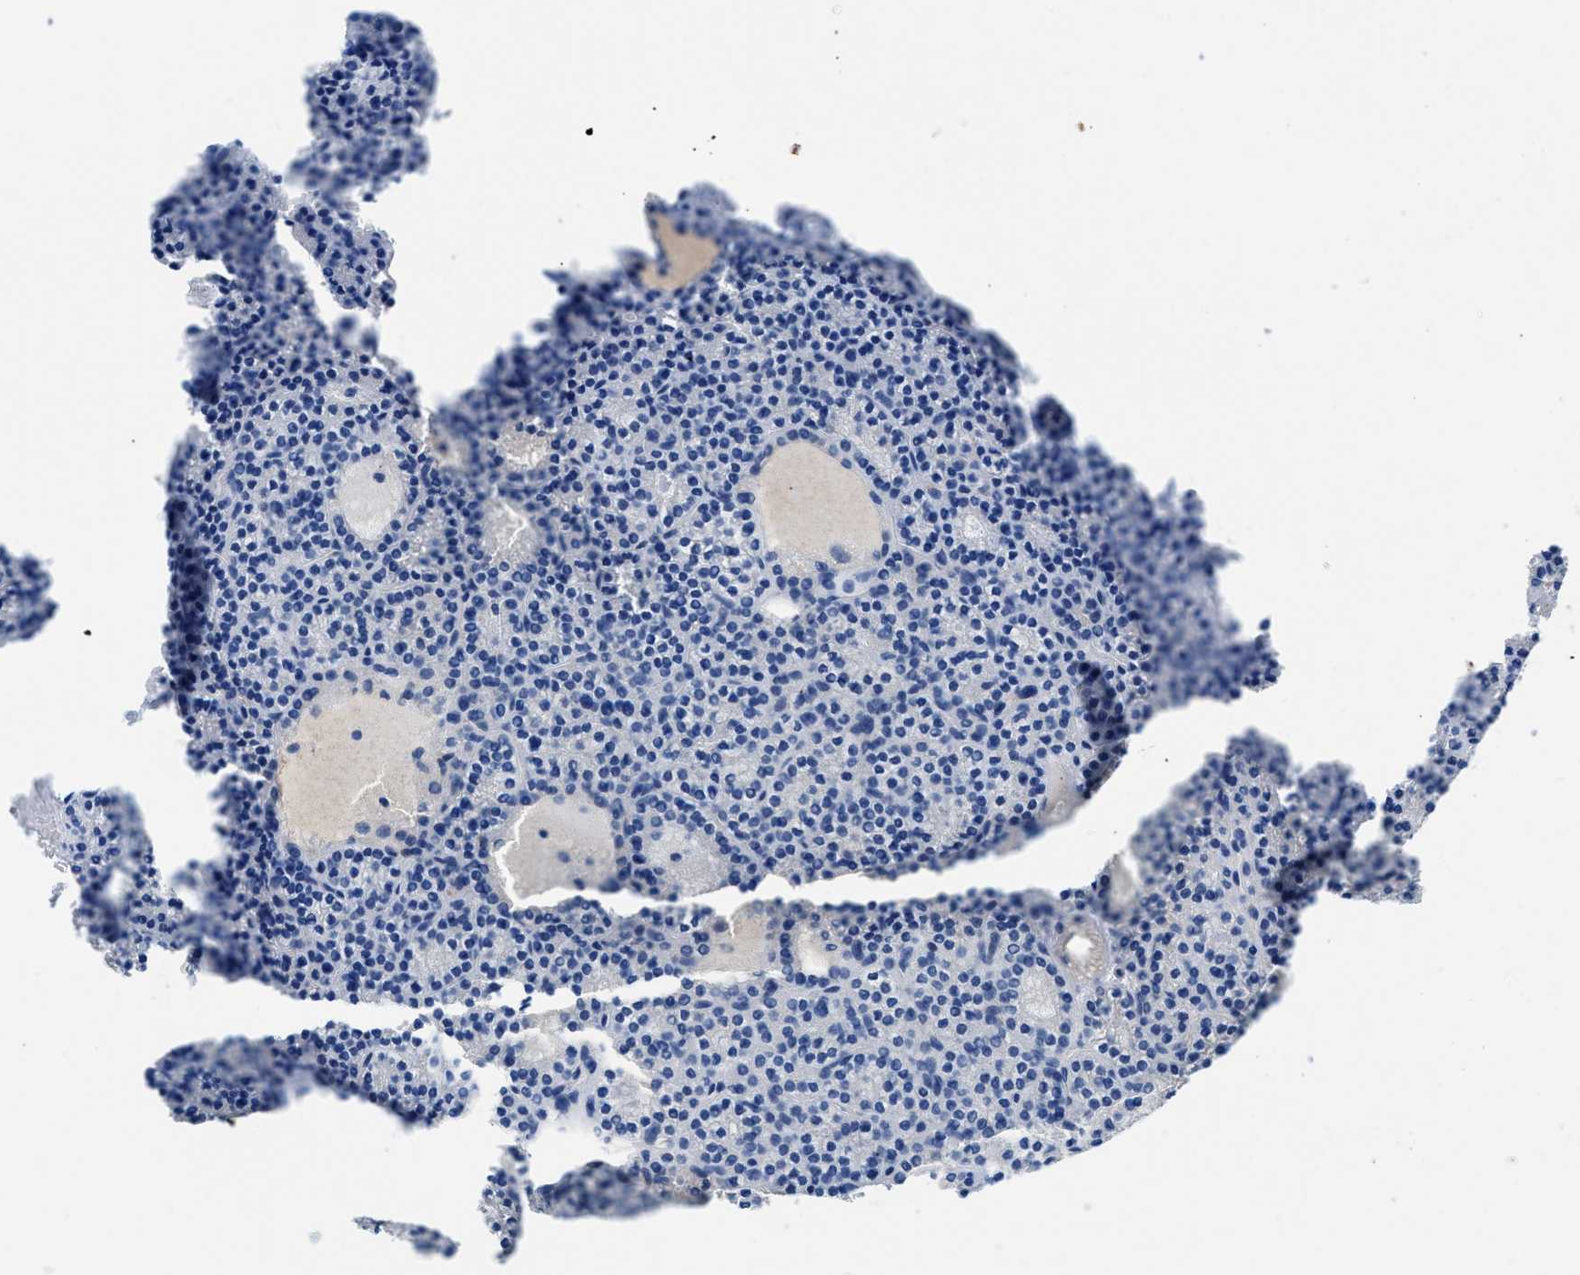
{"staining": {"intensity": "negative", "quantity": "none", "location": "none"}, "tissue": "parathyroid gland", "cell_type": "Glandular cells", "image_type": "normal", "snomed": [{"axis": "morphology", "description": "Normal tissue, NOS"}, {"axis": "morphology", "description": "Adenoma, NOS"}, {"axis": "topography", "description": "Parathyroid gland"}], "caption": "Immunohistochemical staining of normal parathyroid gland exhibits no significant positivity in glandular cells.", "gene": "SLC10A6", "patient": {"sex": "female", "age": 64}}